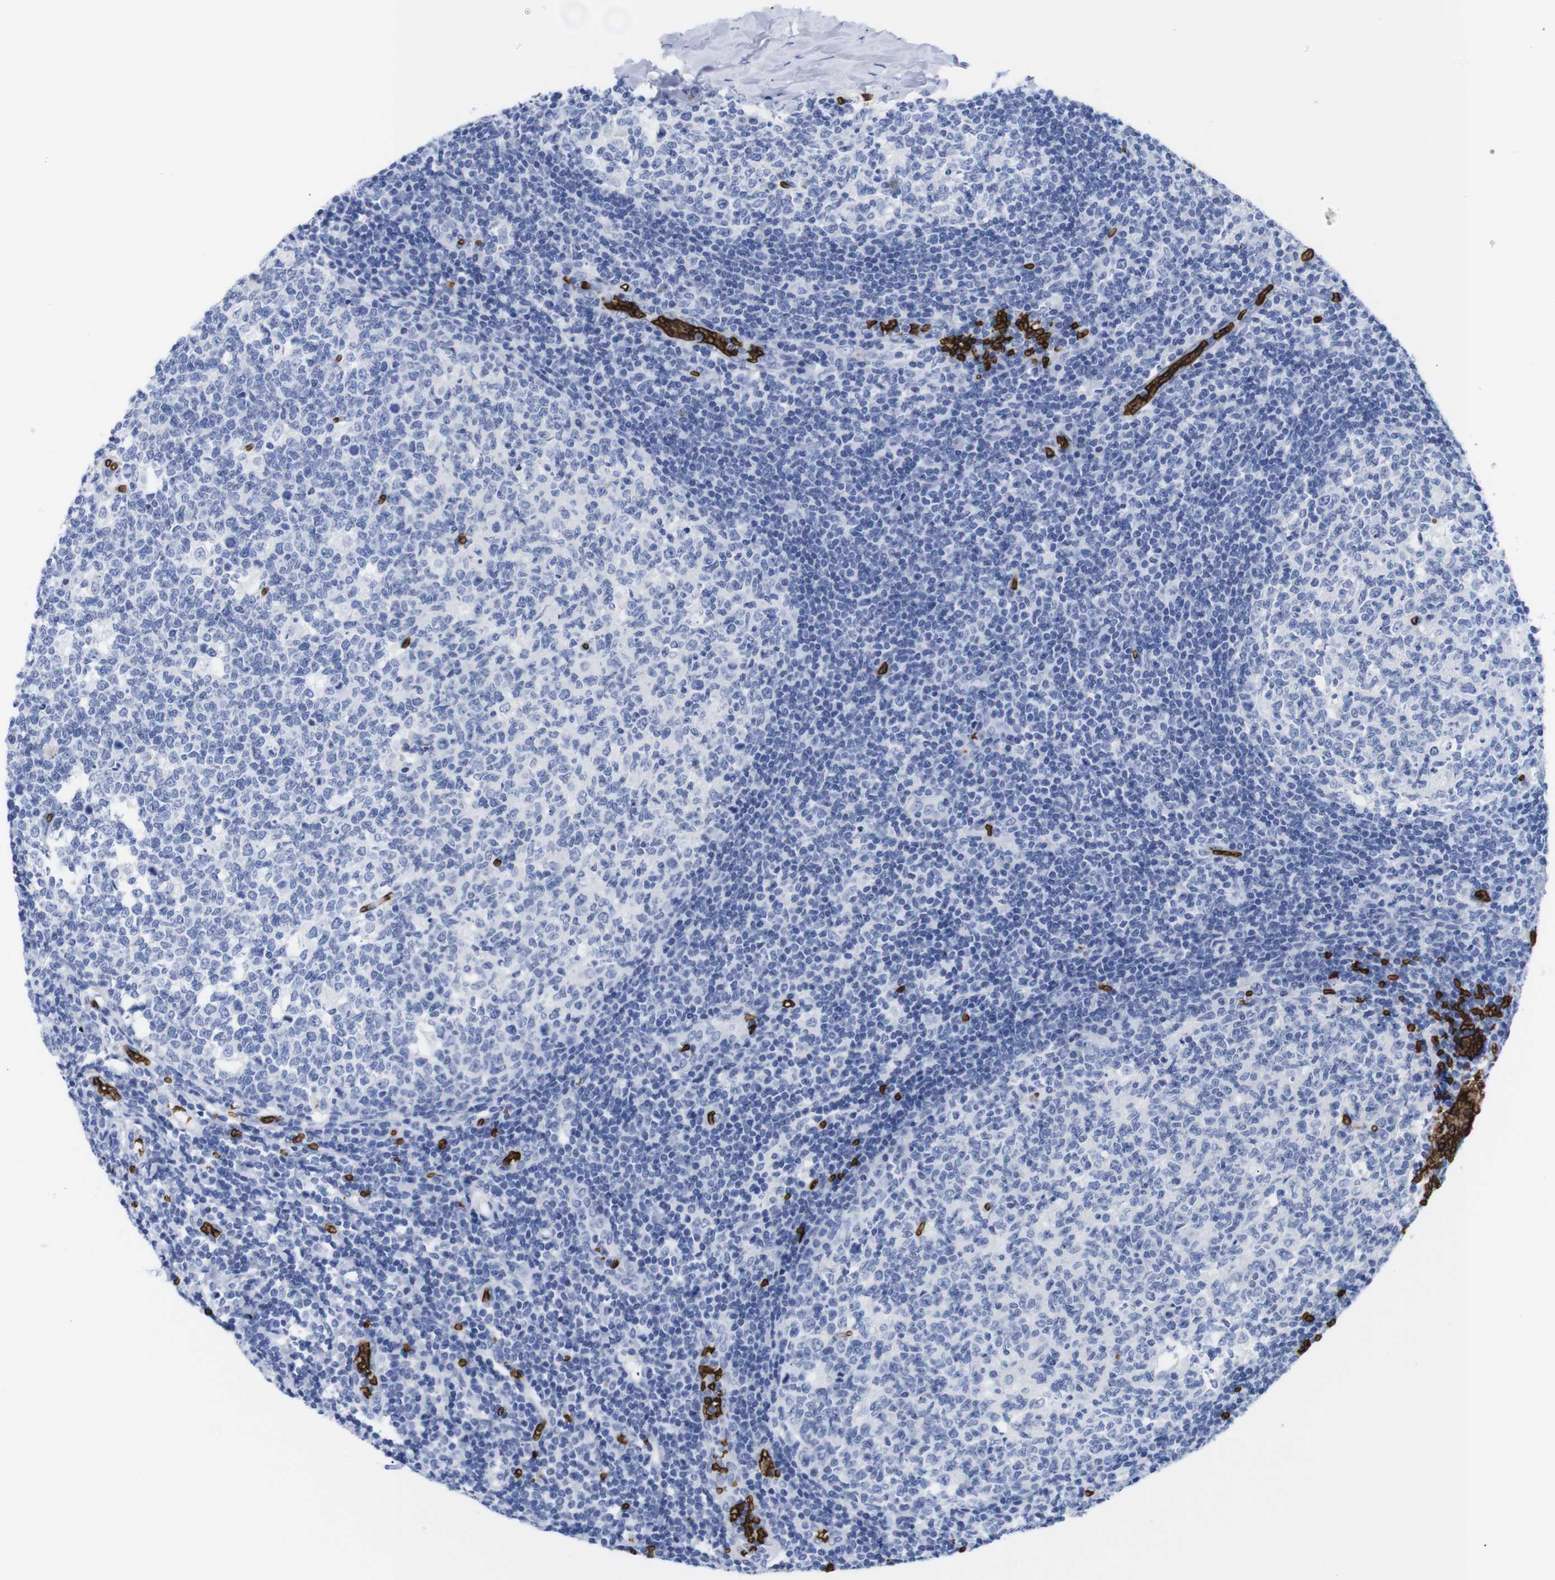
{"staining": {"intensity": "negative", "quantity": "none", "location": "none"}, "tissue": "tonsil", "cell_type": "Germinal center cells", "image_type": "normal", "snomed": [{"axis": "morphology", "description": "Normal tissue, NOS"}, {"axis": "topography", "description": "Tonsil"}], "caption": "The micrograph exhibits no significant staining in germinal center cells of tonsil.", "gene": "S1PR2", "patient": {"sex": "female", "age": 19}}